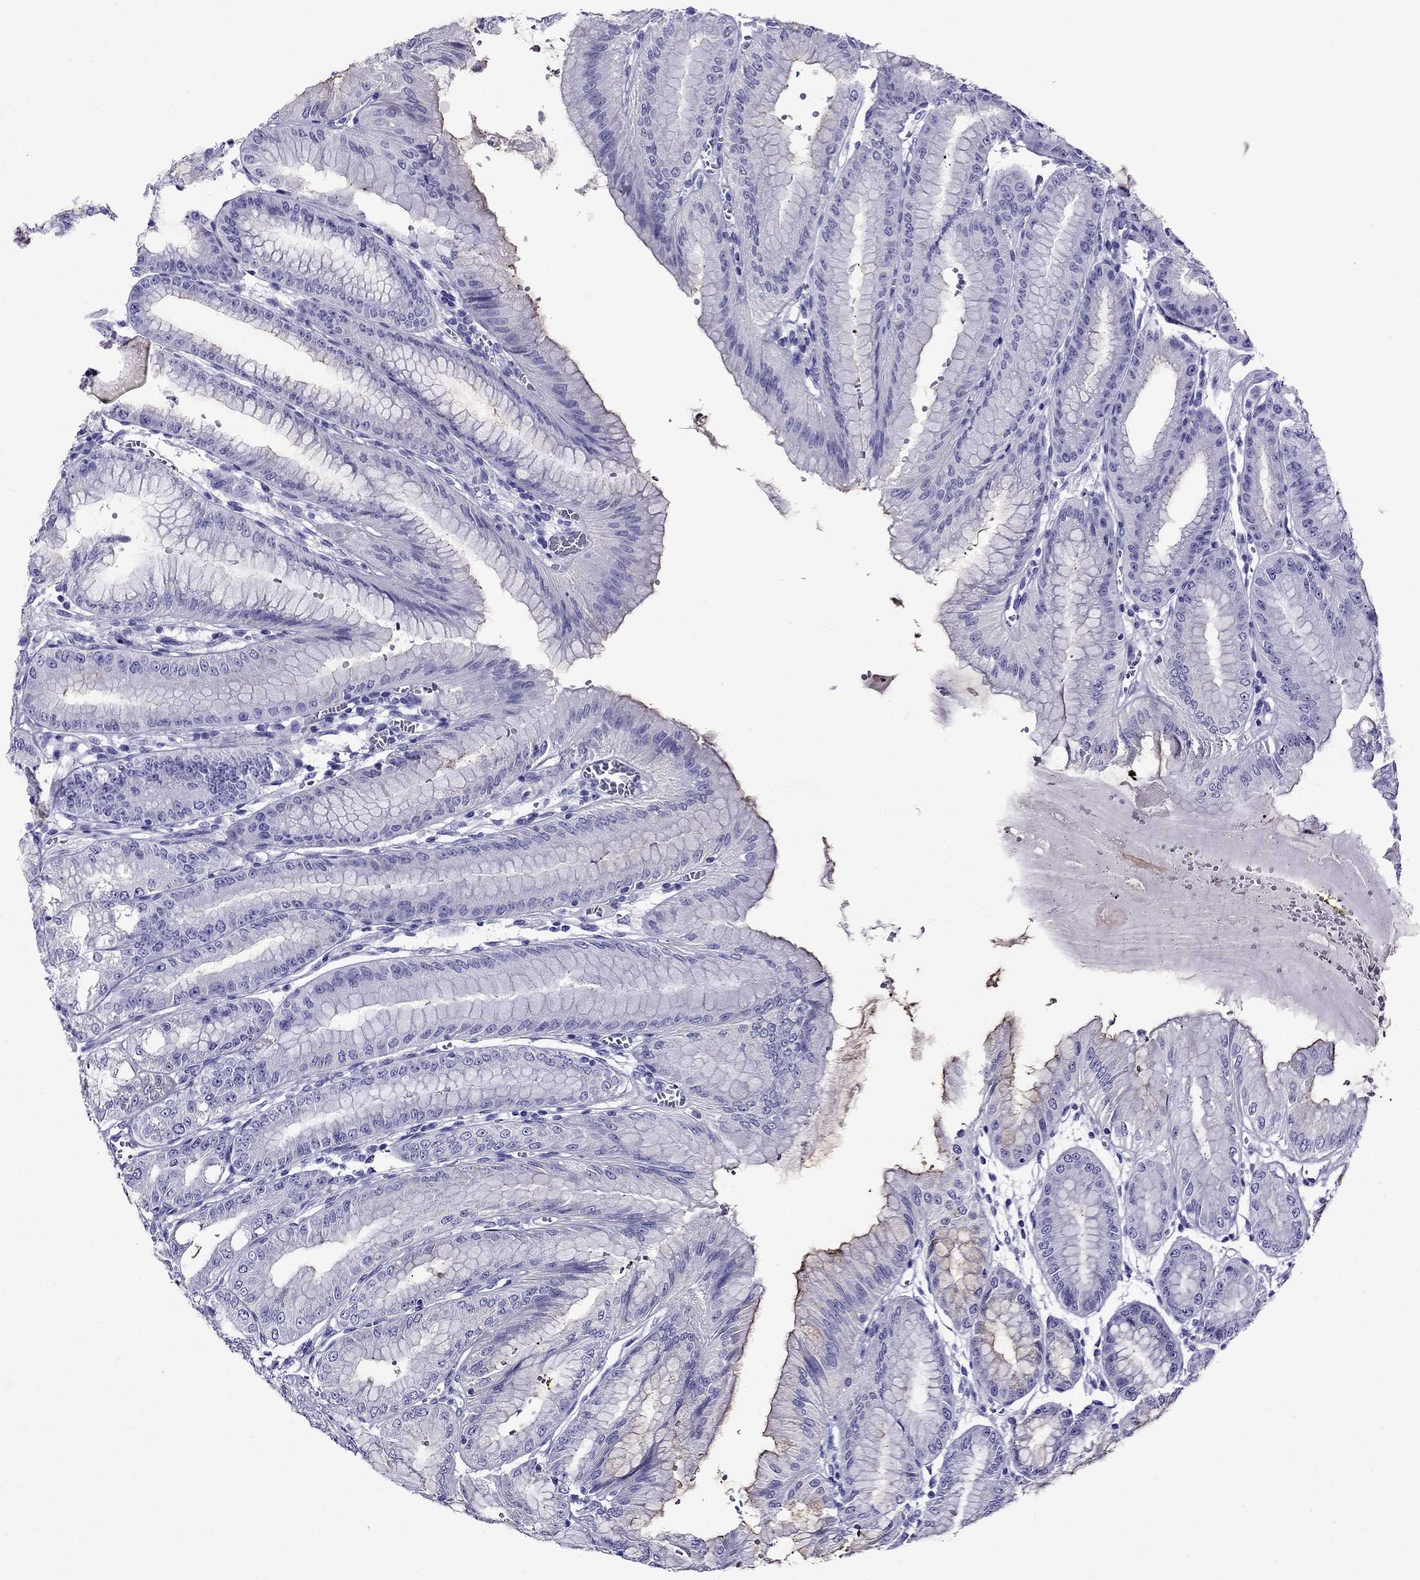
{"staining": {"intensity": "negative", "quantity": "none", "location": "none"}, "tissue": "stomach", "cell_type": "Glandular cells", "image_type": "normal", "snomed": [{"axis": "morphology", "description": "Normal tissue, NOS"}, {"axis": "topography", "description": "Stomach, lower"}], "caption": "DAB immunohistochemical staining of unremarkable stomach exhibits no significant positivity in glandular cells. The staining was performed using DAB to visualize the protein expression in brown, while the nuclei were stained in blue with hematoxylin (Magnification: 20x).", "gene": "CRYBA1", "patient": {"sex": "male", "age": 71}}